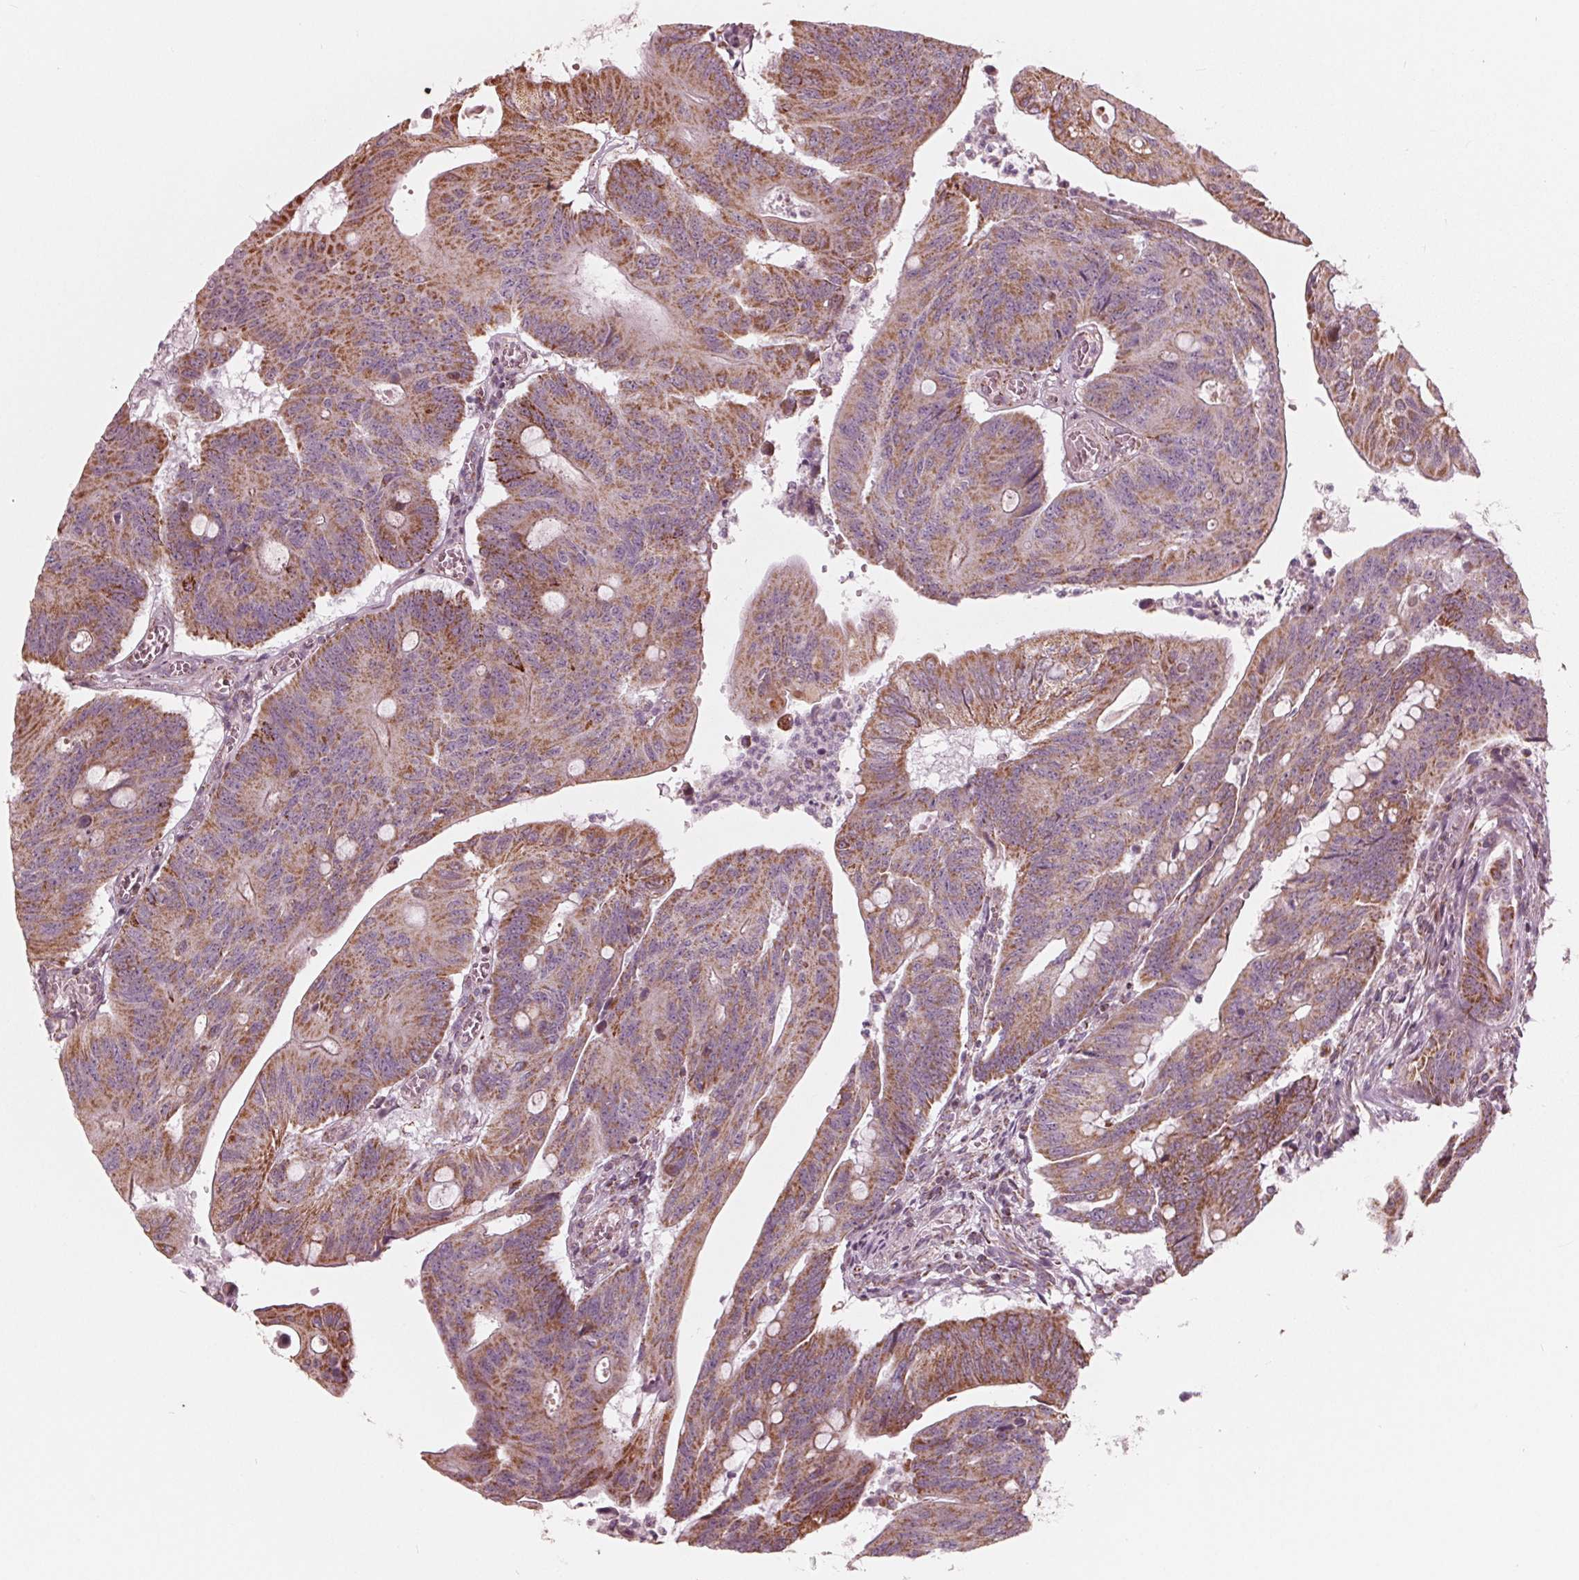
{"staining": {"intensity": "moderate", "quantity": ">75%", "location": "cytoplasmic/membranous"}, "tissue": "colorectal cancer", "cell_type": "Tumor cells", "image_type": "cancer", "snomed": [{"axis": "morphology", "description": "Adenocarcinoma, NOS"}, {"axis": "topography", "description": "Colon"}], "caption": "Colorectal cancer (adenocarcinoma) was stained to show a protein in brown. There is medium levels of moderate cytoplasmic/membranous expression in approximately >75% of tumor cells.", "gene": "DCAF4L2", "patient": {"sex": "male", "age": 65}}